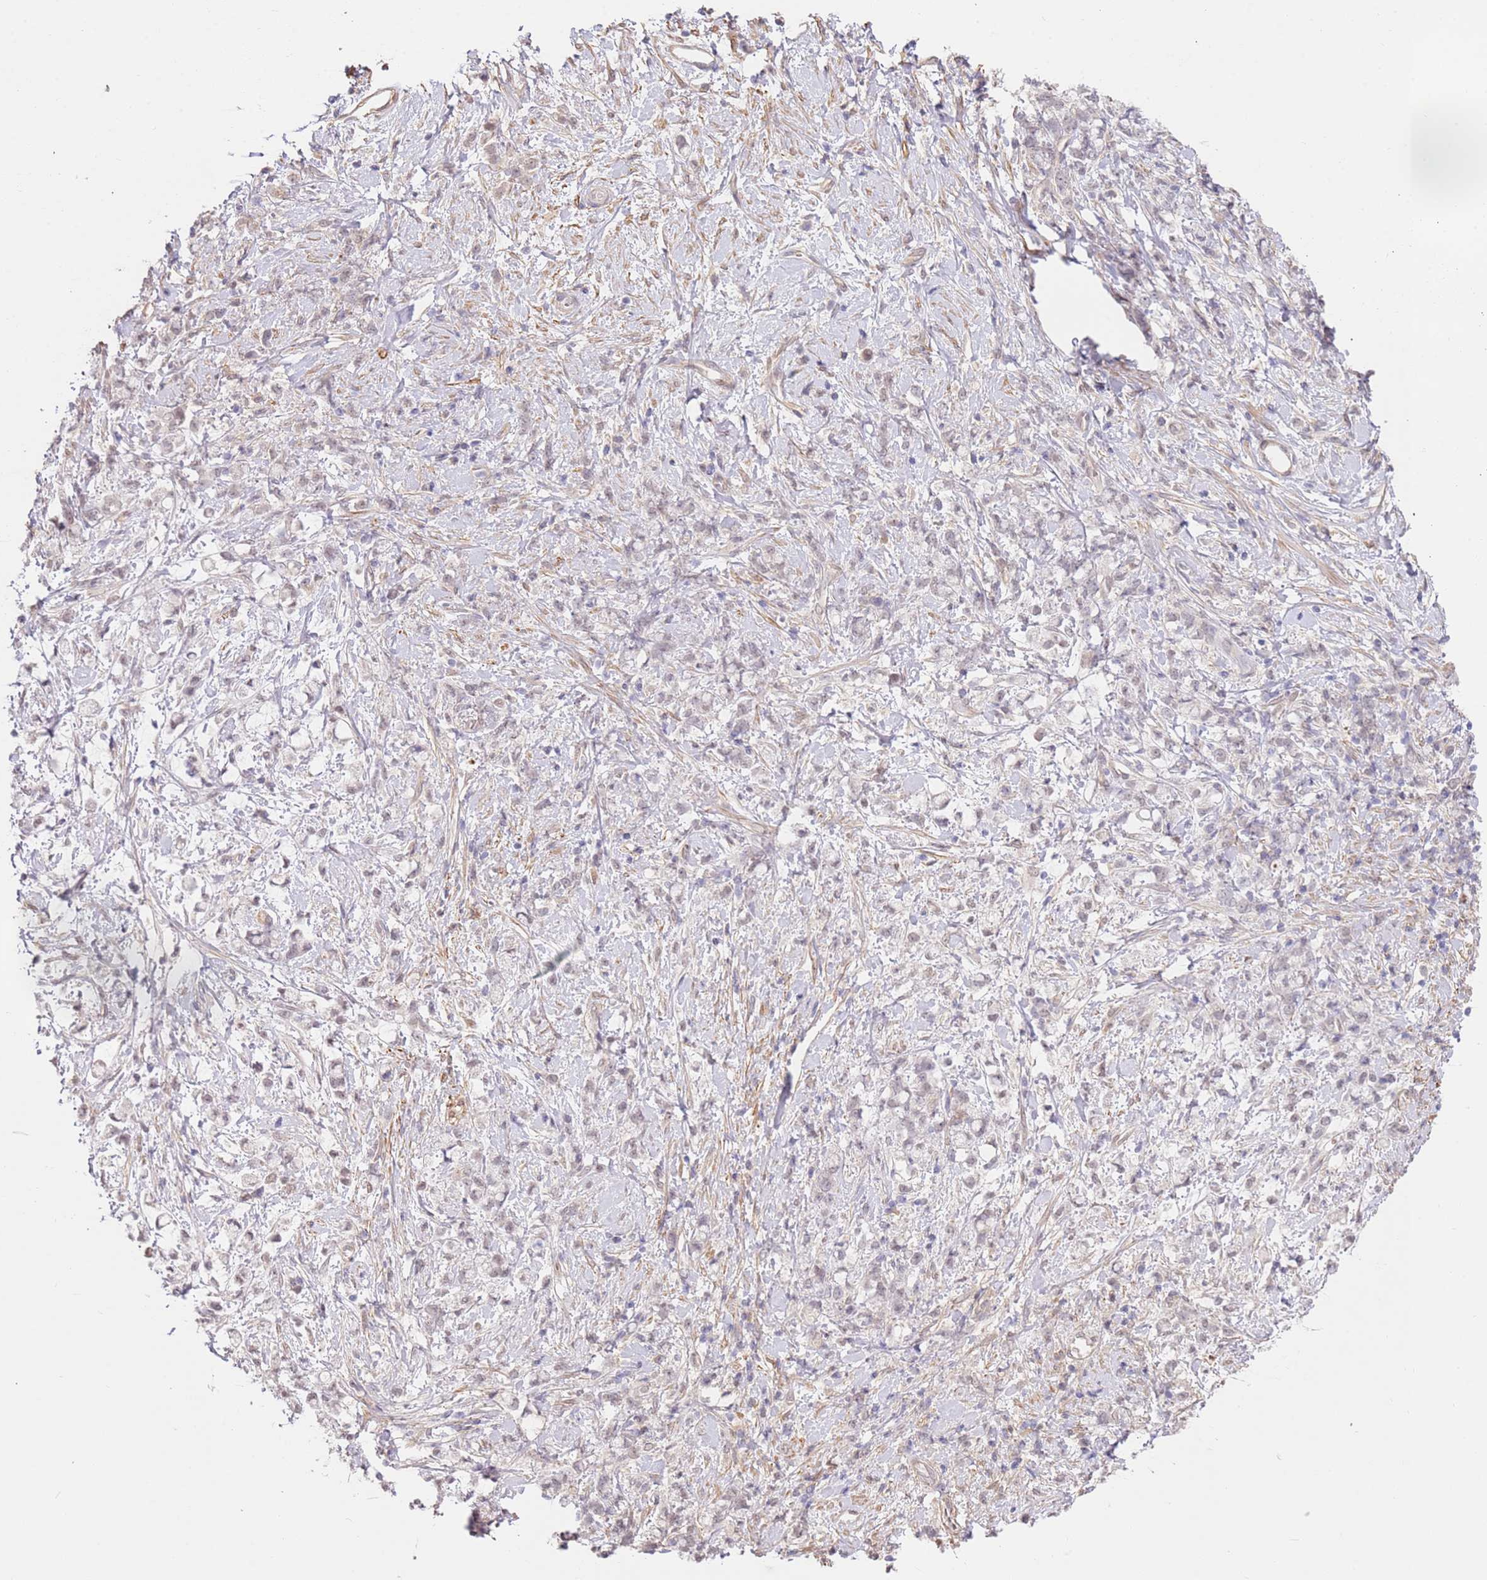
{"staining": {"intensity": "negative", "quantity": "none", "location": "none"}, "tissue": "stomach cancer", "cell_type": "Tumor cells", "image_type": "cancer", "snomed": [{"axis": "morphology", "description": "Adenocarcinoma, NOS"}, {"axis": "topography", "description": "Stomach"}], "caption": "Tumor cells show no significant protein staining in stomach cancer.", "gene": "WDR93", "patient": {"sex": "female", "age": 60}}